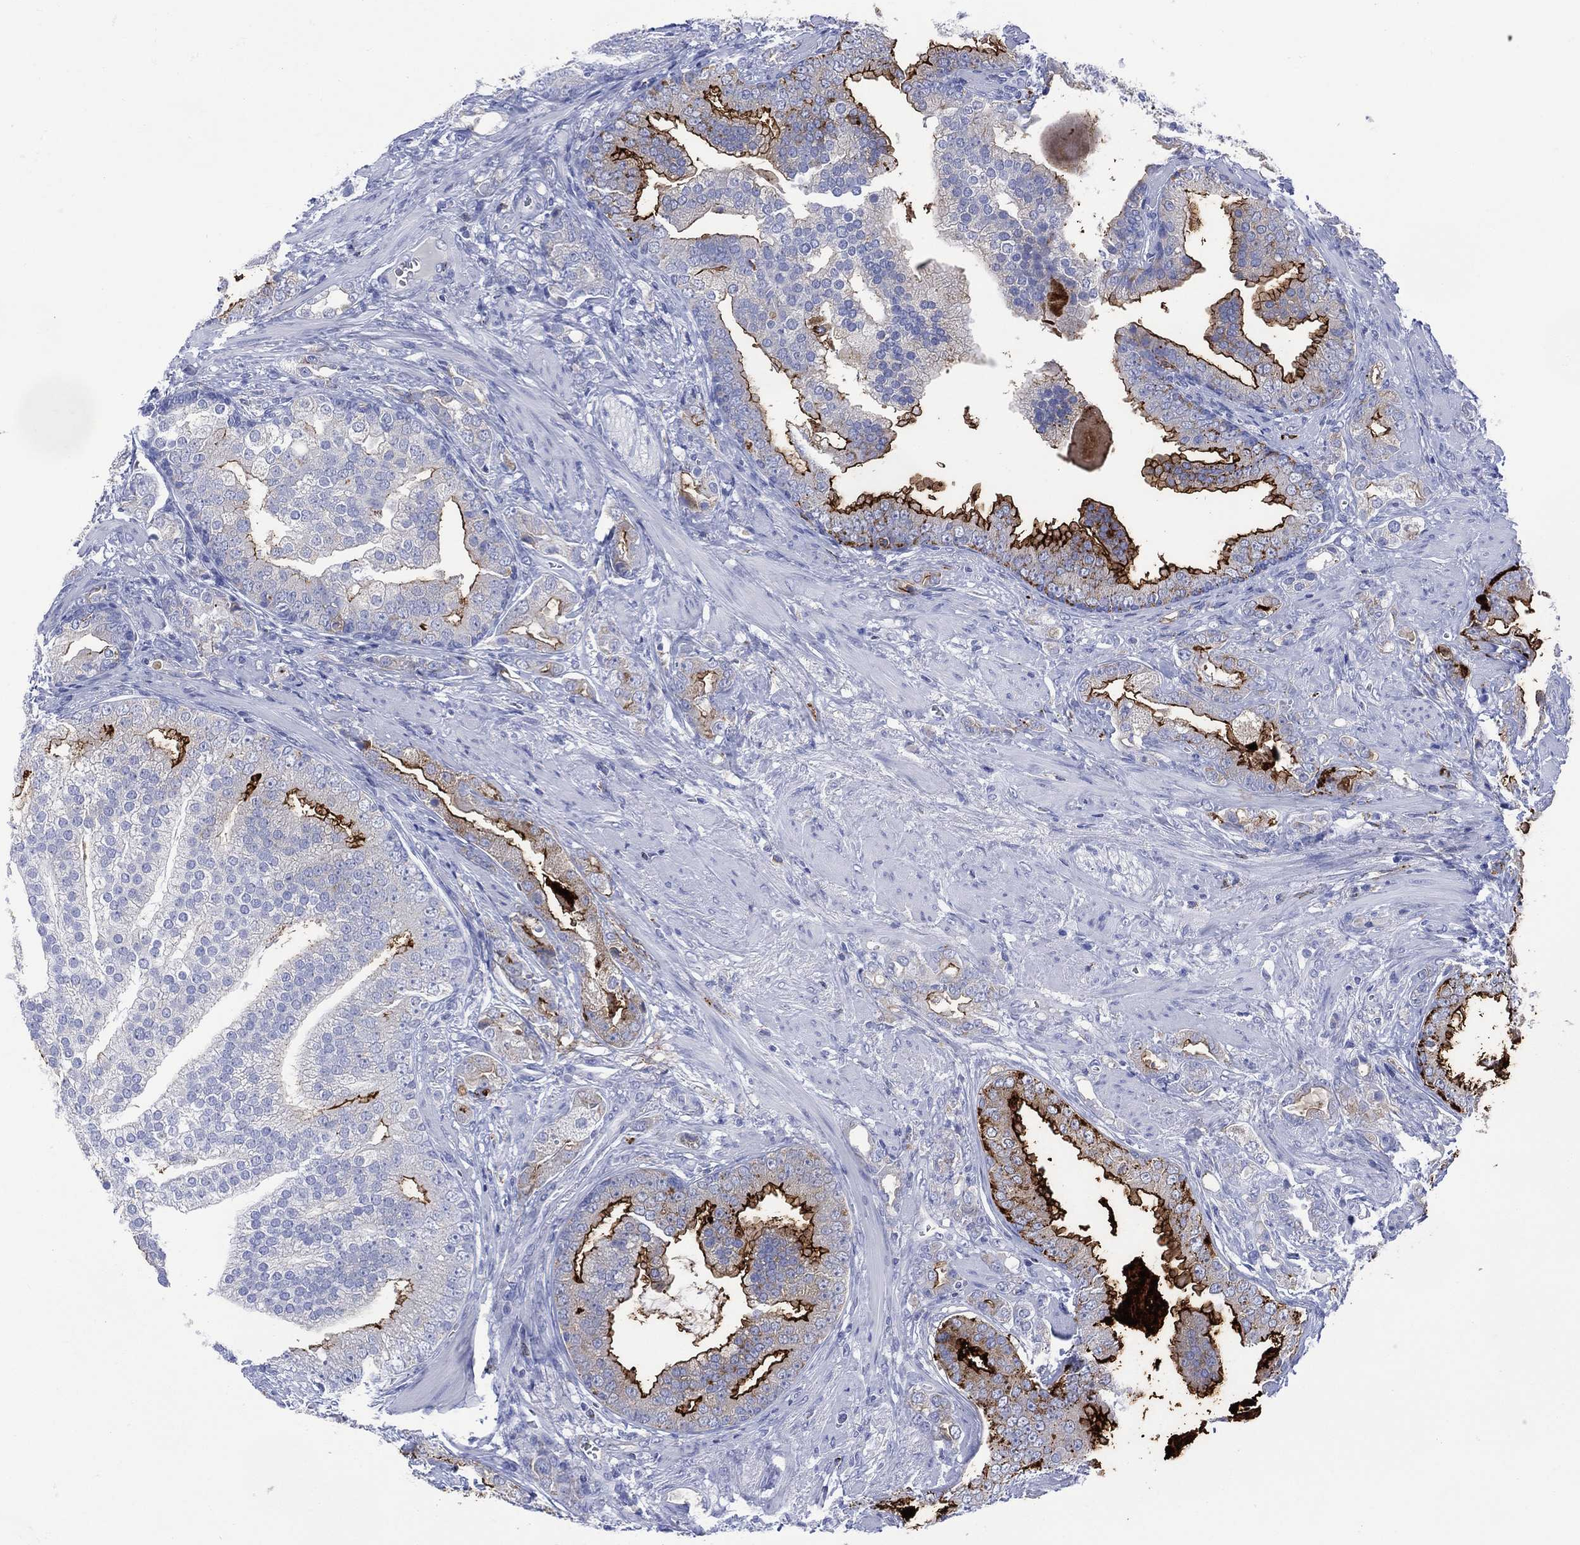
{"staining": {"intensity": "strong", "quantity": "<25%", "location": "cytoplasmic/membranous"}, "tissue": "prostate cancer", "cell_type": "Tumor cells", "image_type": "cancer", "snomed": [{"axis": "morphology", "description": "Adenocarcinoma, NOS"}, {"axis": "topography", "description": "Prostate"}], "caption": "Prostate cancer (adenocarcinoma) tissue shows strong cytoplasmic/membranous staining in approximately <25% of tumor cells, visualized by immunohistochemistry.", "gene": "DPP4", "patient": {"sex": "male", "age": 57}}